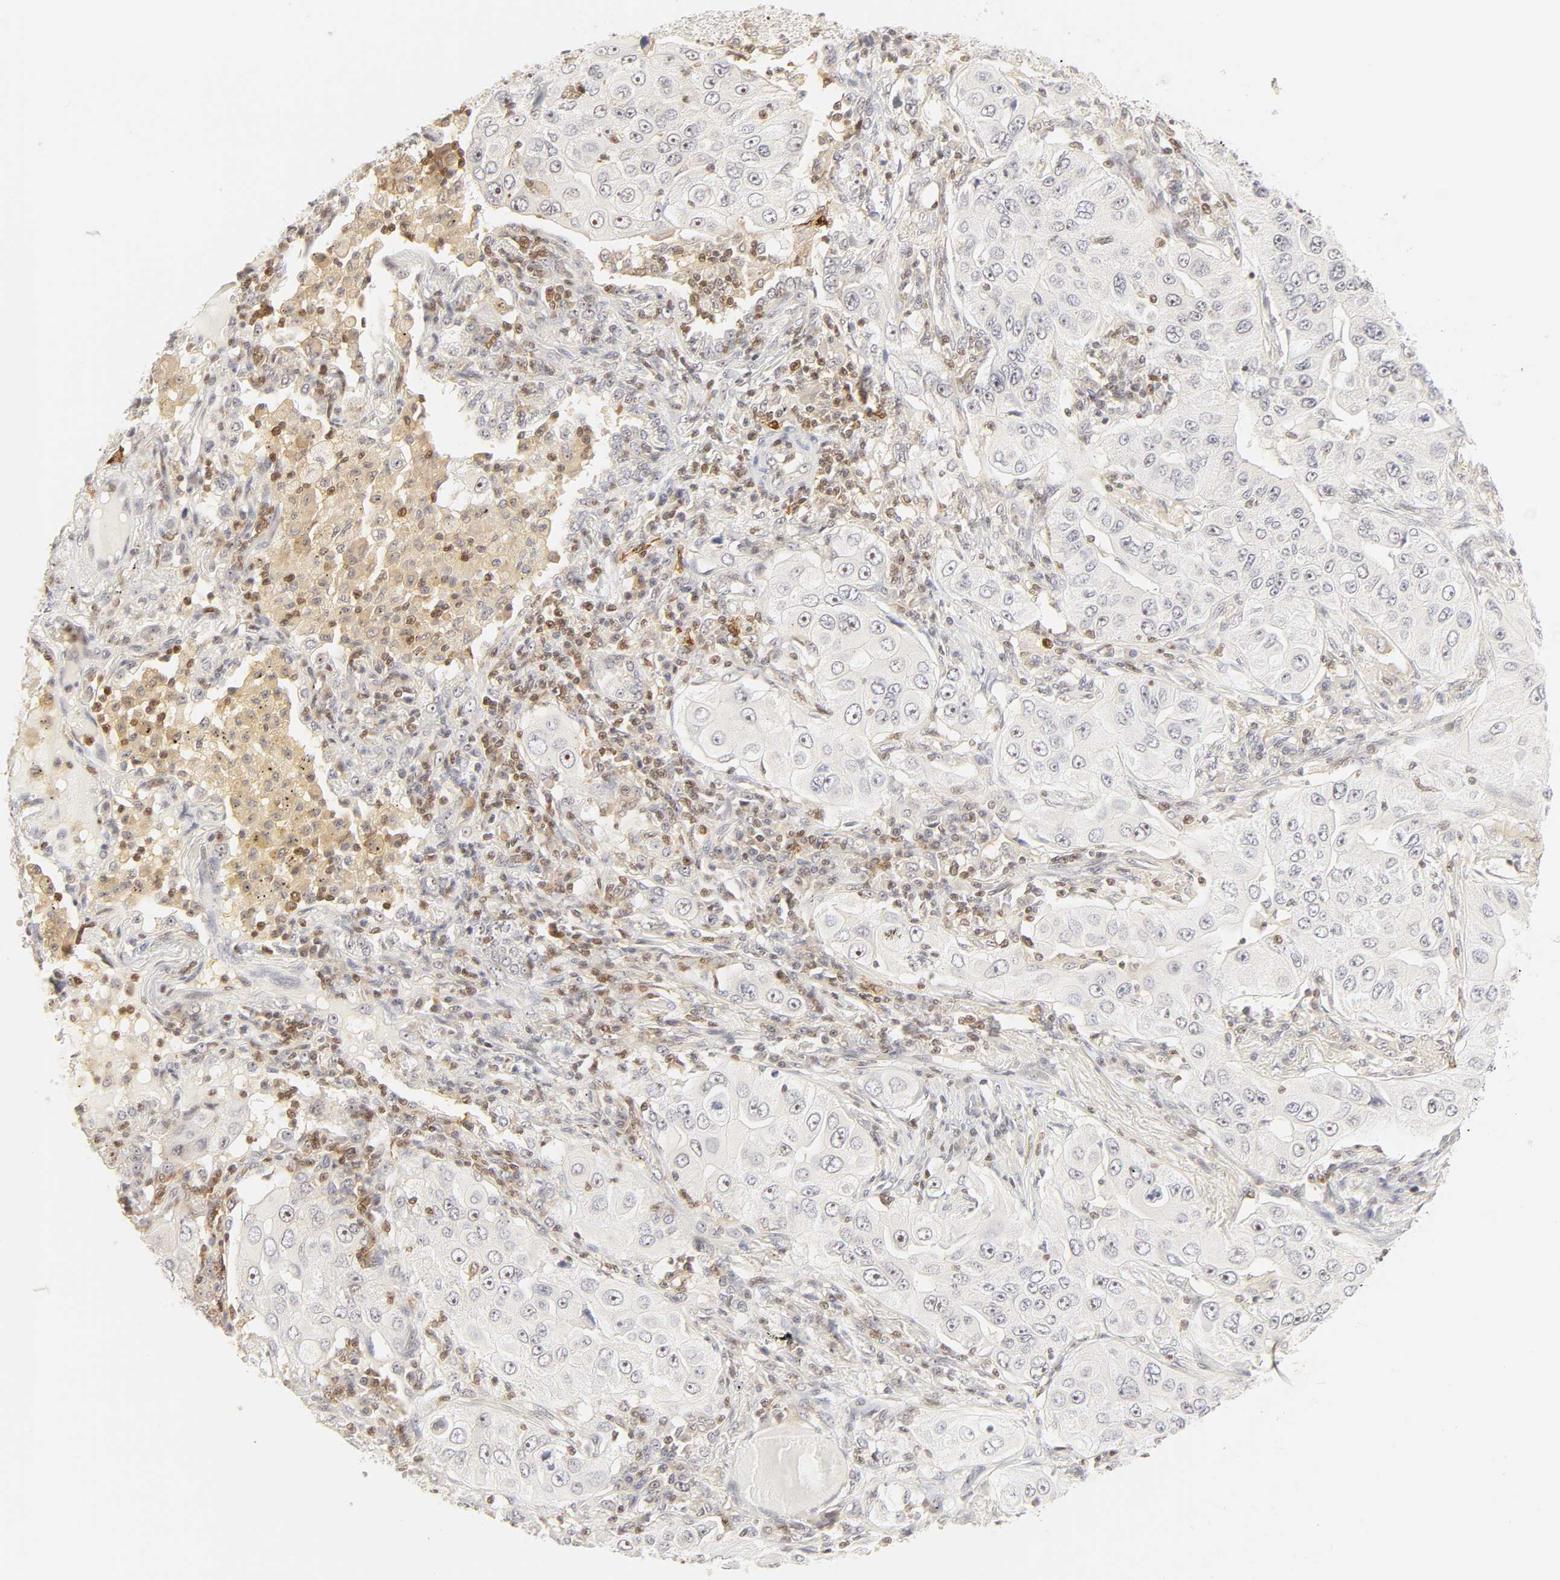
{"staining": {"intensity": "negative", "quantity": "none", "location": "none"}, "tissue": "lung cancer", "cell_type": "Tumor cells", "image_type": "cancer", "snomed": [{"axis": "morphology", "description": "Adenocarcinoma, NOS"}, {"axis": "topography", "description": "Lung"}], "caption": "Micrograph shows no protein expression in tumor cells of lung cancer (adenocarcinoma) tissue.", "gene": "KIF2A", "patient": {"sex": "male", "age": 84}}